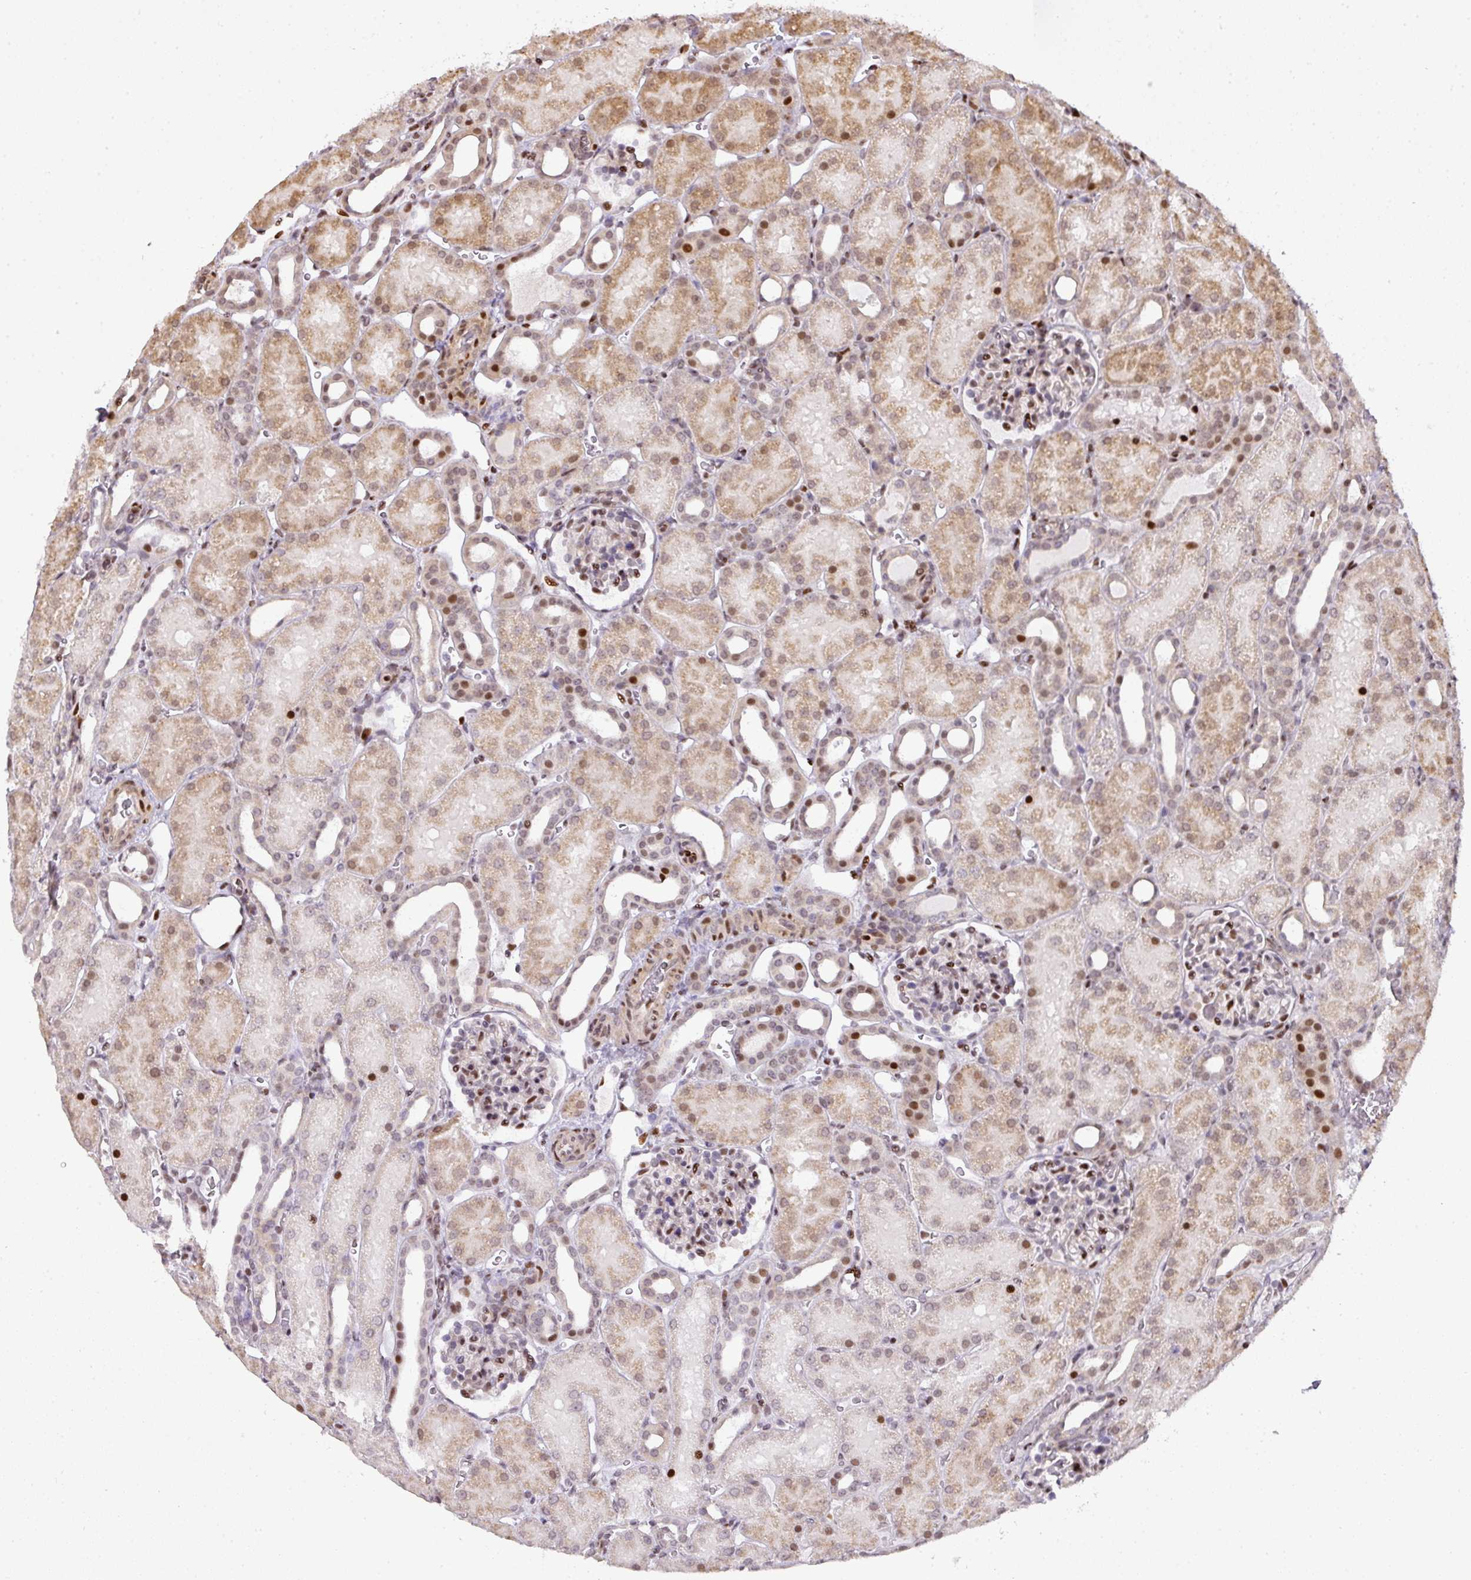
{"staining": {"intensity": "moderate", "quantity": "25%-75%", "location": "nuclear"}, "tissue": "kidney", "cell_type": "Cells in glomeruli", "image_type": "normal", "snomed": [{"axis": "morphology", "description": "Normal tissue, NOS"}, {"axis": "topography", "description": "Kidney"}], "caption": "Protein expression analysis of unremarkable kidney reveals moderate nuclear expression in about 25%-75% of cells in glomeruli.", "gene": "MYSM1", "patient": {"sex": "male", "age": 2}}